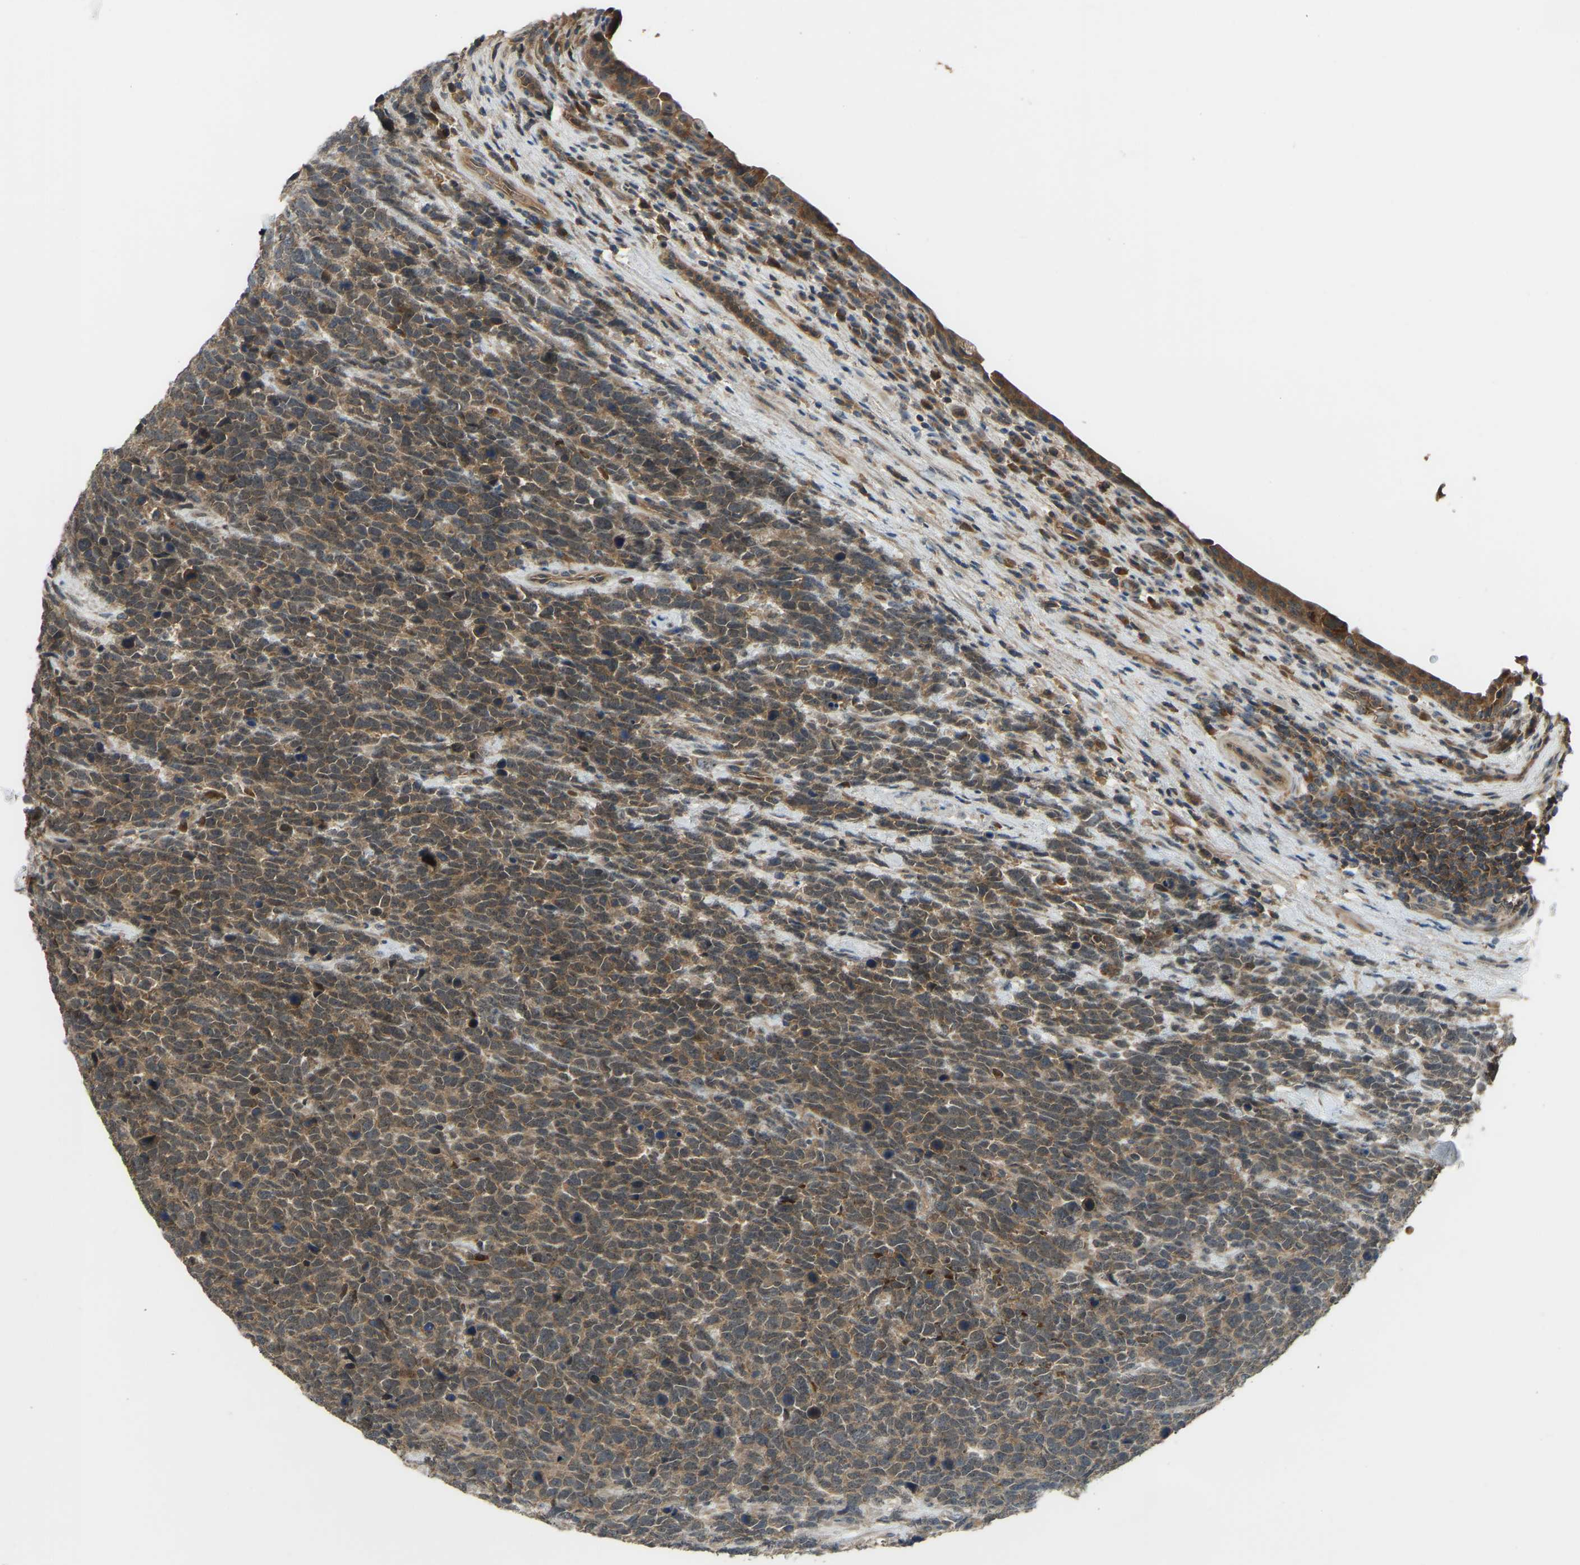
{"staining": {"intensity": "moderate", "quantity": ">75%", "location": "cytoplasmic/membranous"}, "tissue": "urothelial cancer", "cell_type": "Tumor cells", "image_type": "cancer", "snomed": [{"axis": "morphology", "description": "Urothelial carcinoma, High grade"}, {"axis": "topography", "description": "Urinary bladder"}], "caption": "Urothelial cancer tissue reveals moderate cytoplasmic/membranous staining in approximately >75% of tumor cells", "gene": "ZNF71", "patient": {"sex": "female", "age": 82}}